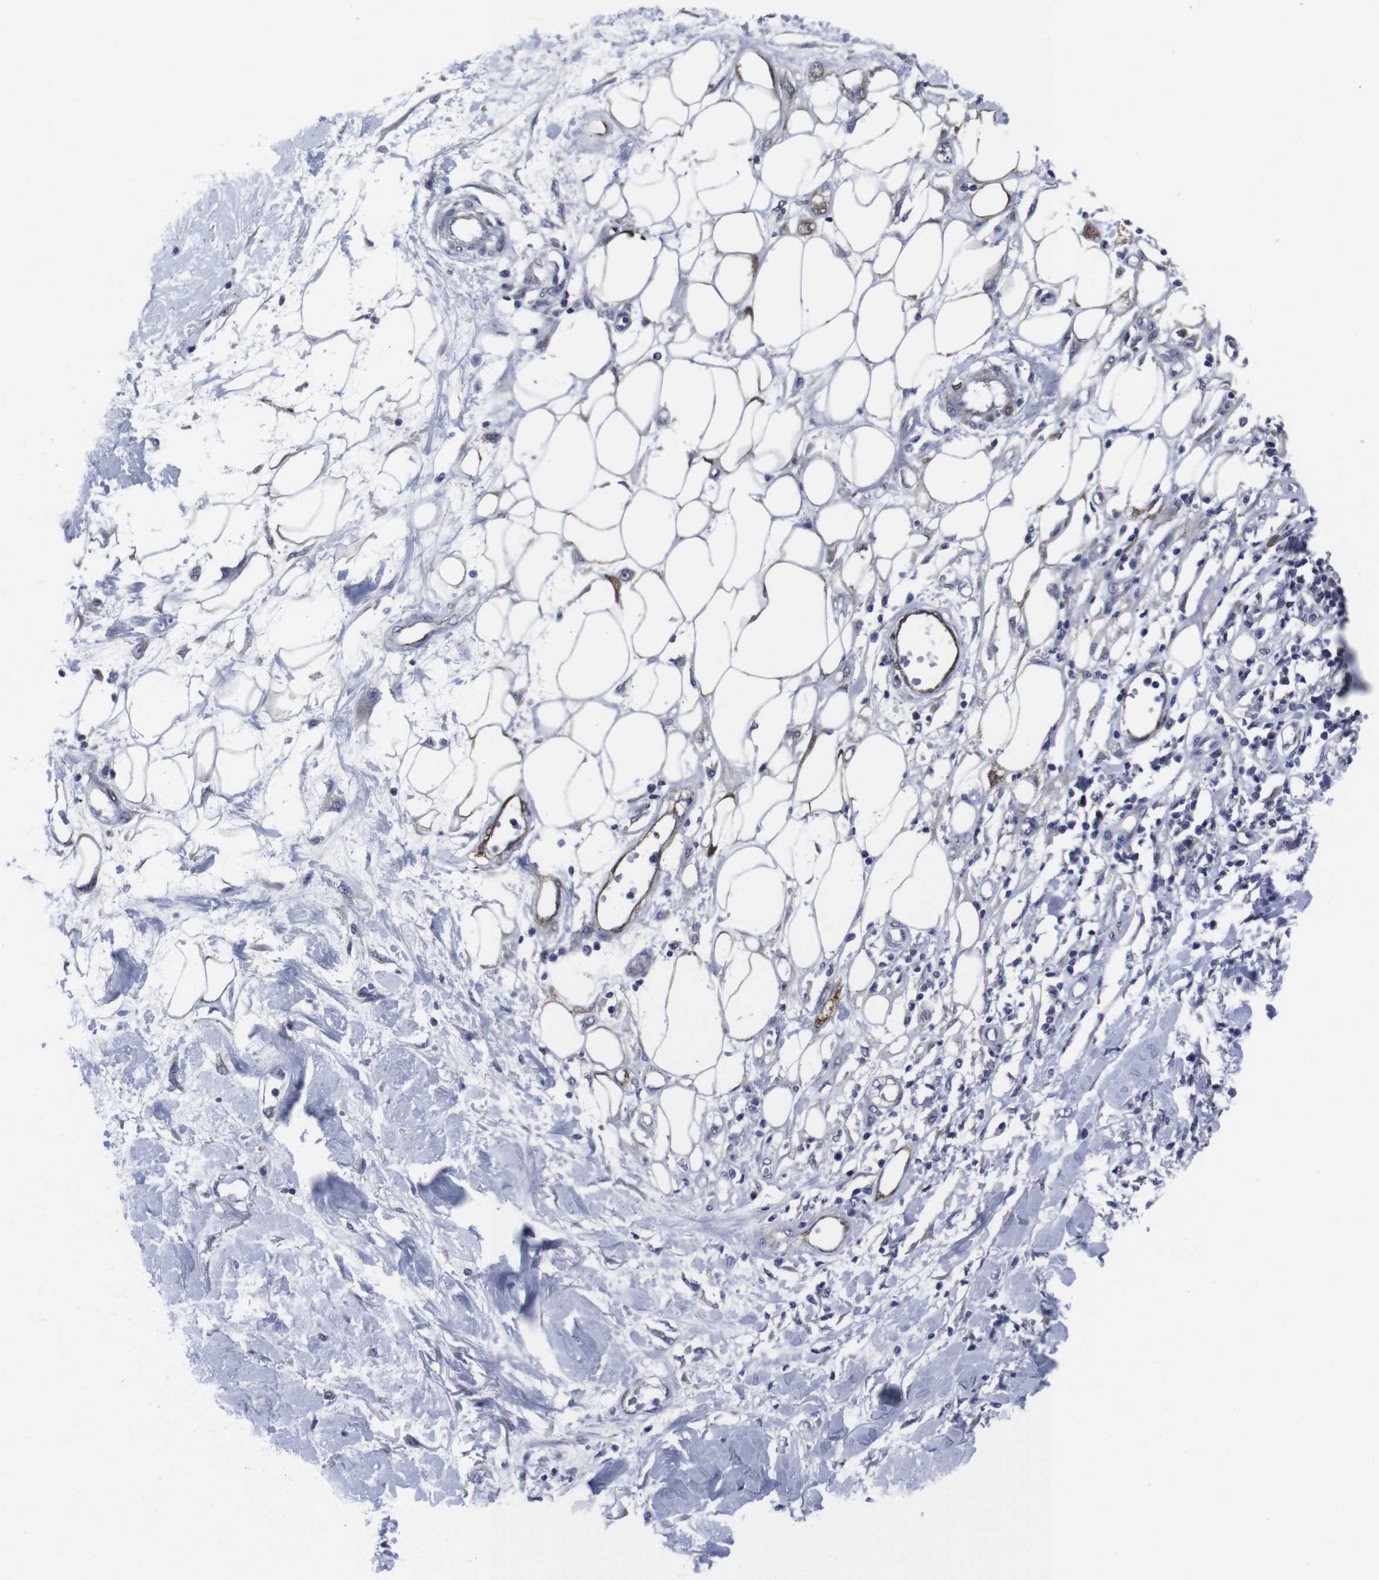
{"staining": {"intensity": "moderate", "quantity": "<25%", "location": "cytoplasmic/membranous"}, "tissue": "adipose tissue", "cell_type": "Adipocytes", "image_type": "normal", "snomed": [{"axis": "morphology", "description": "Normal tissue, NOS"}, {"axis": "morphology", "description": "Squamous cell carcinoma, NOS"}, {"axis": "topography", "description": "Skin"}, {"axis": "topography", "description": "Peripheral nerve tissue"}], "caption": "This micrograph exhibits normal adipose tissue stained with immunohistochemistry to label a protein in brown. The cytoplasmic/membranous of adipocytes show moderate positivity for the protein. Nuclei are counter-stained blue.", "gene": "SNCG", "patient": {"sex": "male", "age": 83}}